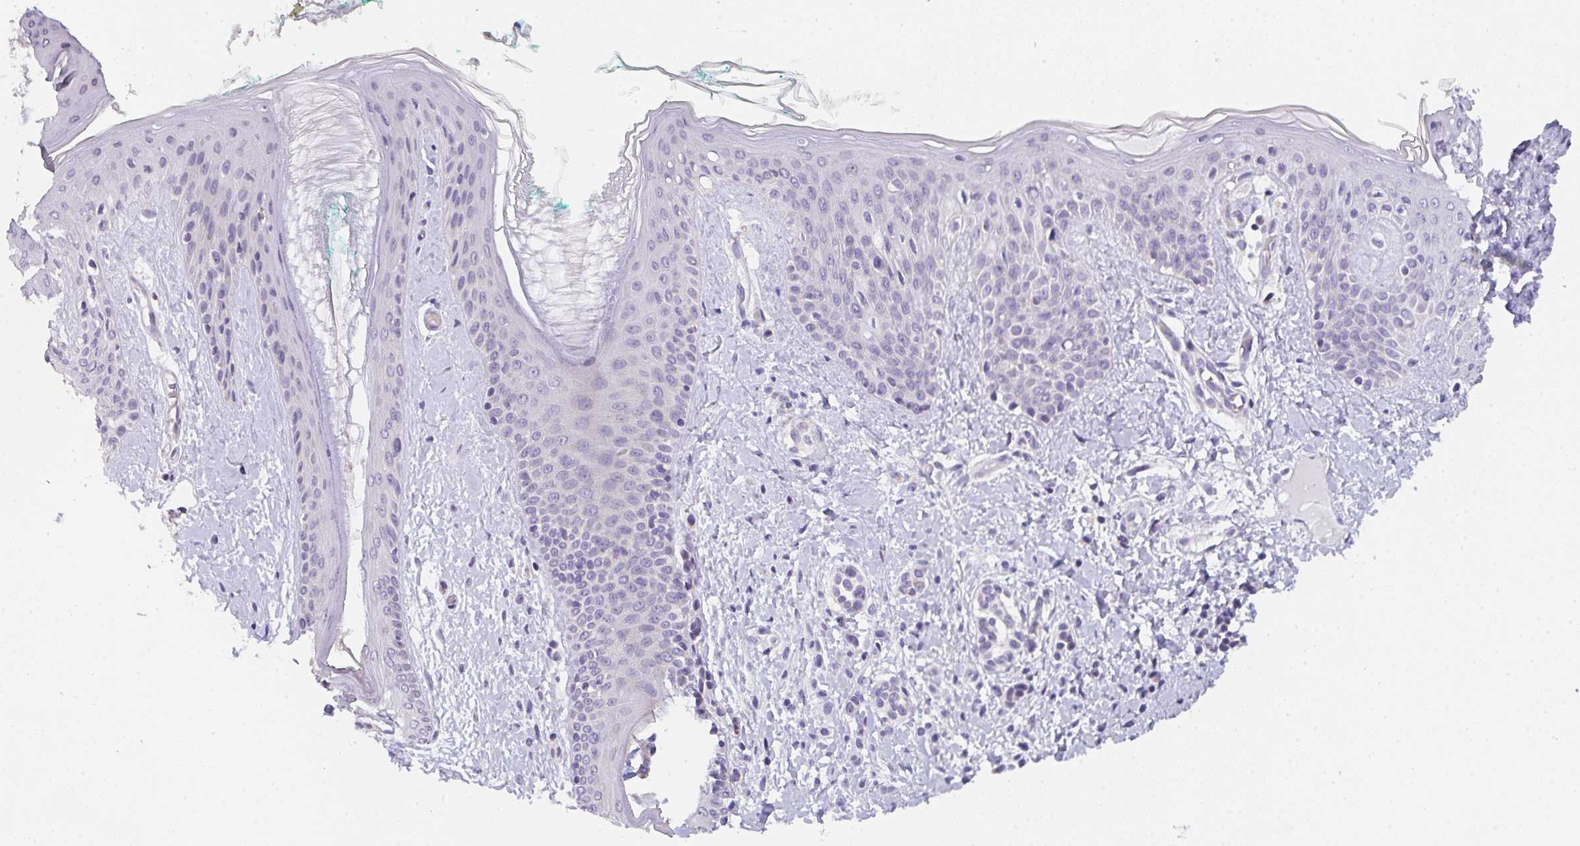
{"staining": {"intensity": "negative", "quantity": "none", "location": "none"}, "tissue": "skin", "cell_type": "Fibroblasts", "image_type": "normal", "snomed": [{"axis": "morphology", "description": "Normal tissue, NOS"}, {"axis": "topography", "description": "Skin"}], "caption": "Skin stained for a protein using immunohistochemistry demonstrates no expression fibroblasts.", "gene": "CACNA1S", "patient": {"sex": "male", "age": 16}}